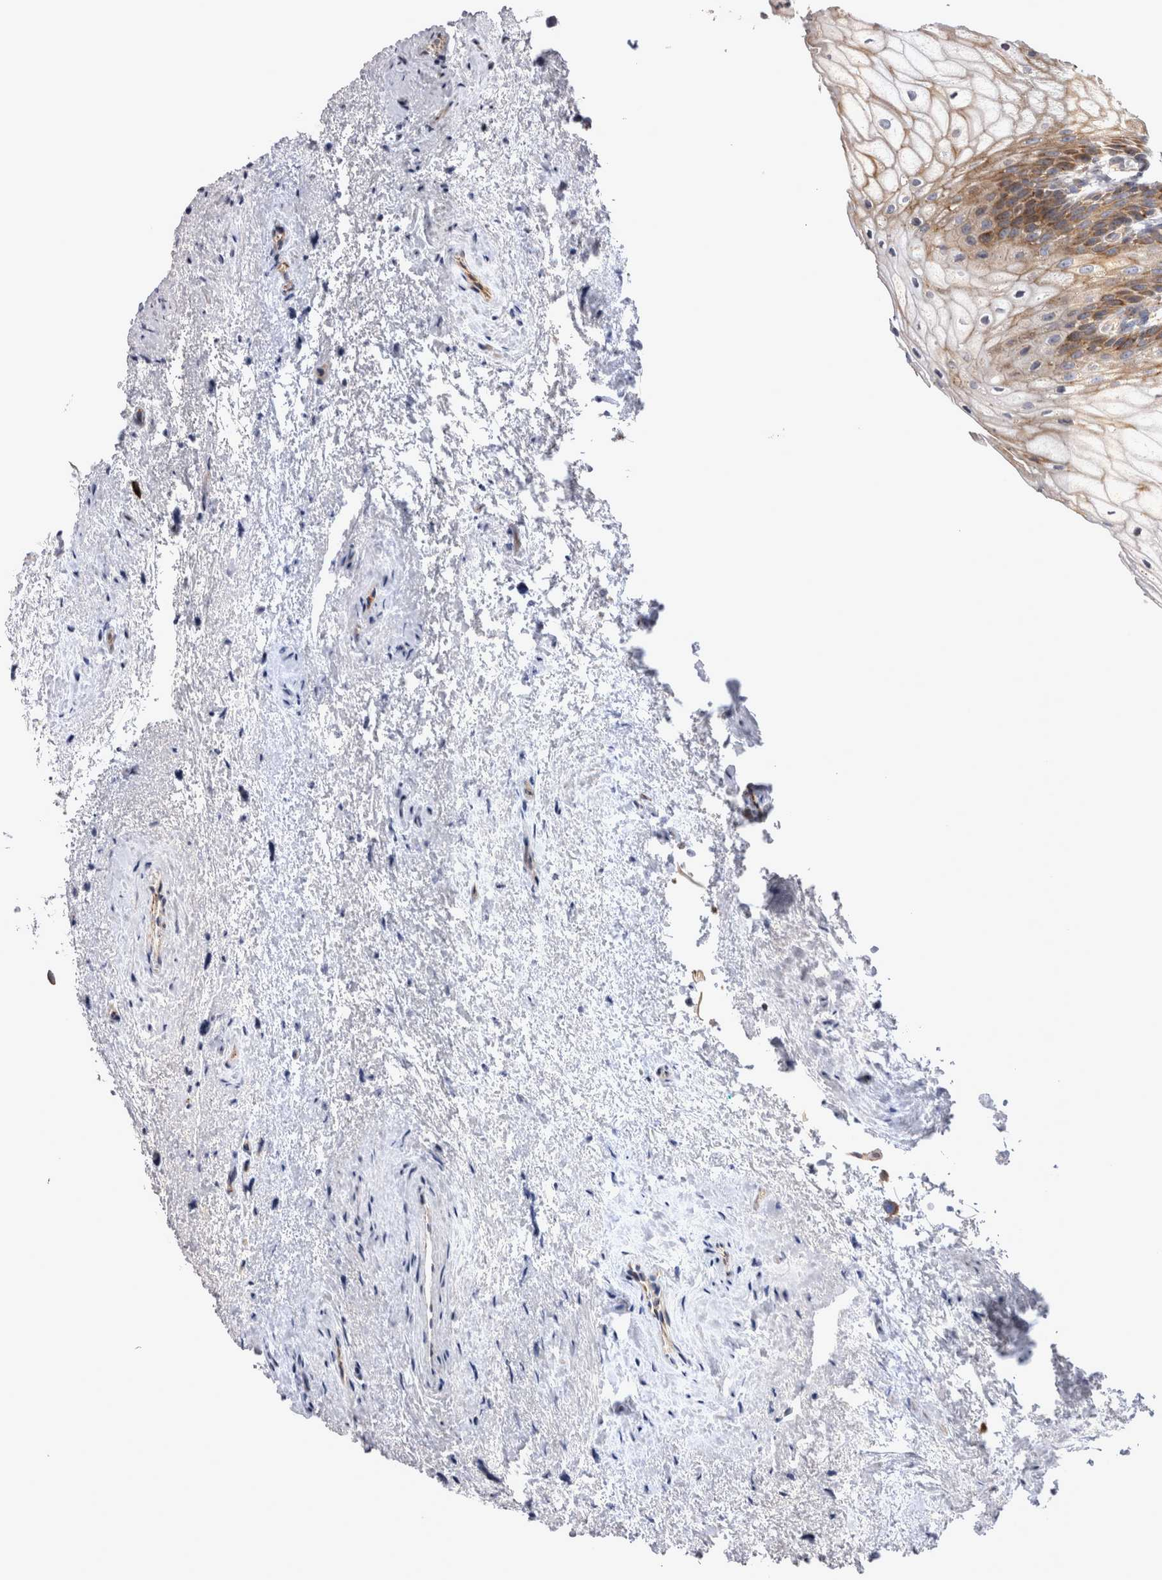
{"staining": {"intensity": "moderate", "quantity": ">75%", "location": "cytoplasmic/membranous"}, "tissue": "urinary bladder", "cell_type": "Urothelial cells", "image_type": "normal", "snomed": [{"axis": "morphology", "description": "Normal tissue, NOS"}, {"axis": "topography", "description": "Urinary bladder"}], "caption": "Normal urinary bladder was stained to show a protein in brown. There is medium levels of moderate cytoplasmic/membranous staining in approximately >75% of urothelial cells. (Stains: DAB in brown, nuclei in blue, Microscopy: brightfield microscopy at high magnification).", "gene": "TSPOAP1", "patient": {"sex": "female", "age": 67}}